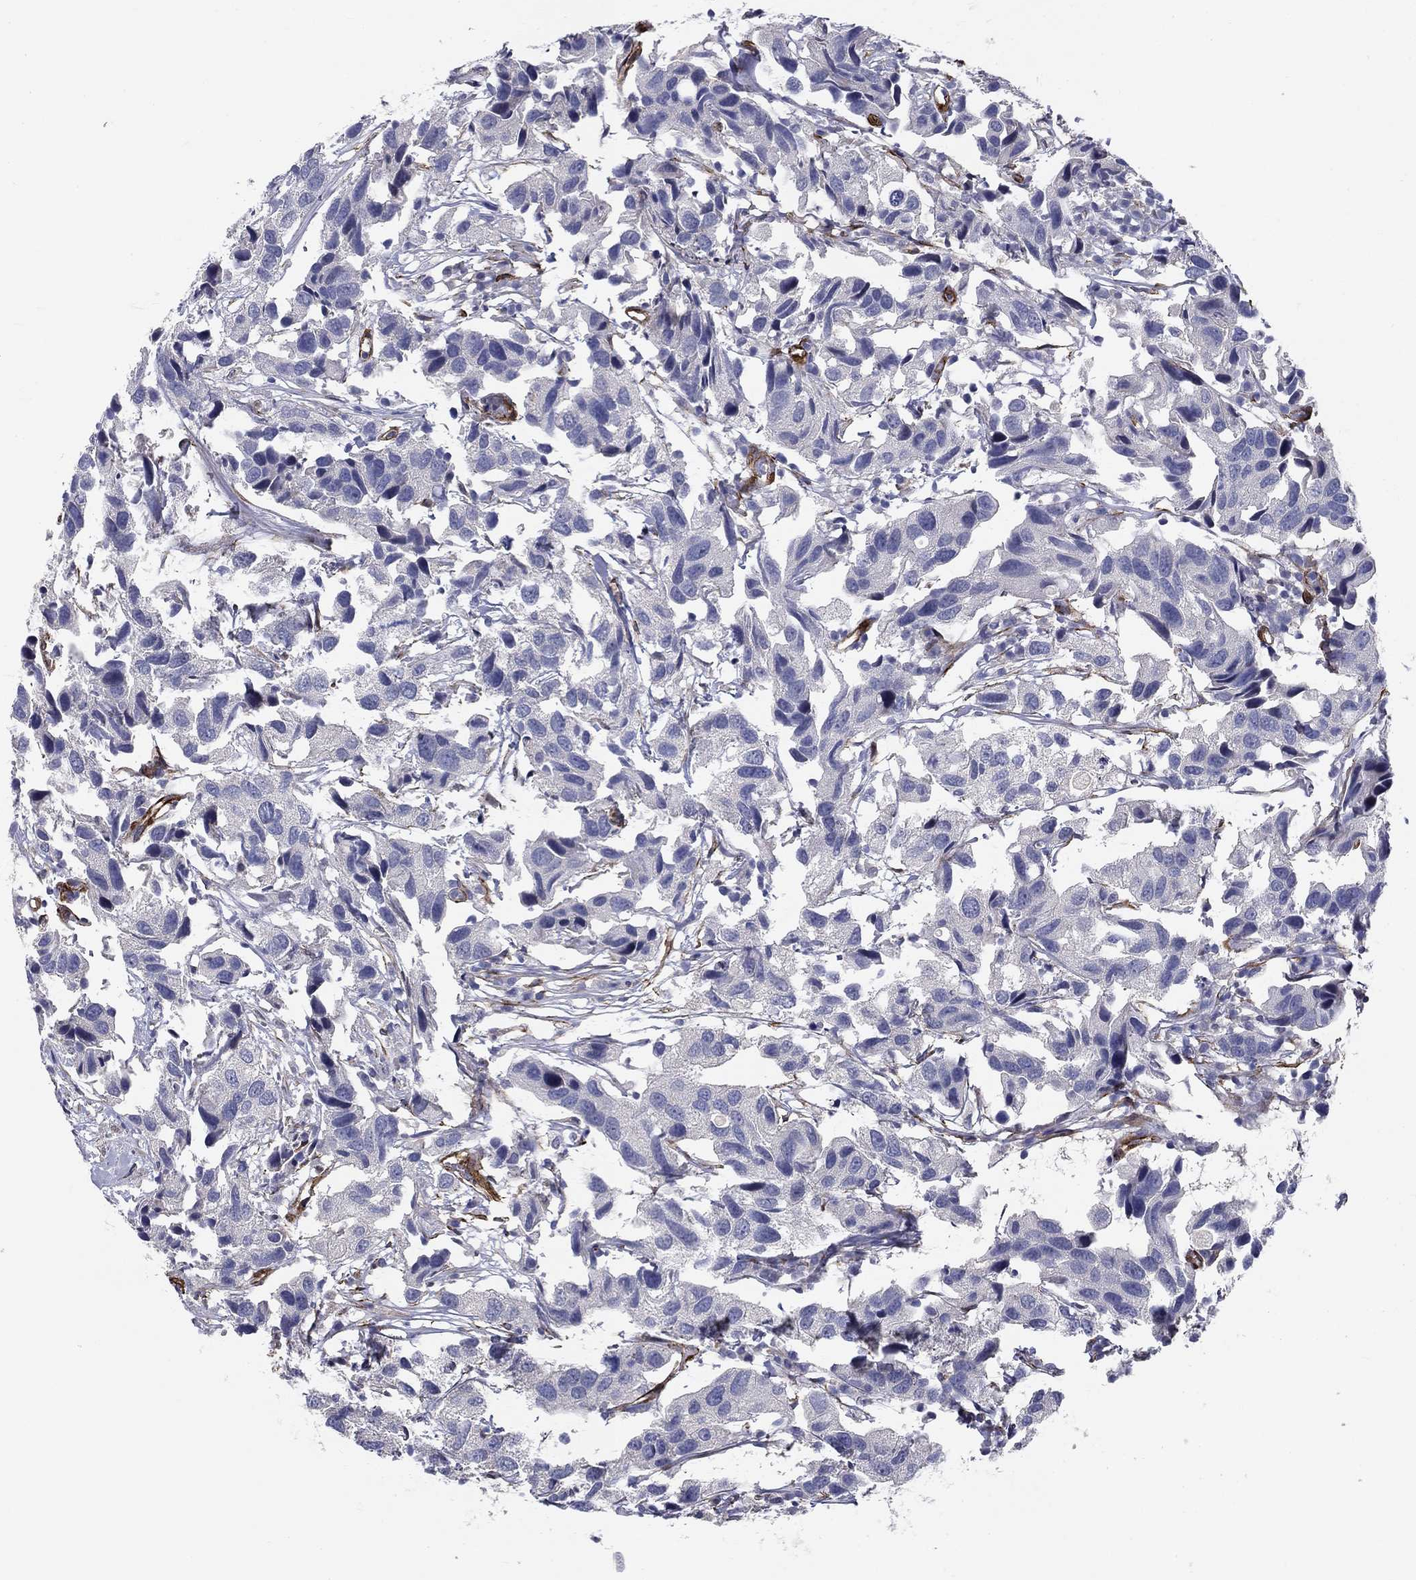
{"staining": {"intensity": "negative", "quantity": "none", "location": "none"}, "tissue": "urothelial cancer", "cell_type": "Tumor cells", "image_type": "cancer", "snomed": [{"axis": "morphology", "description": "Urothelial carcinoma, High grade"}, {"axis": "topography", "description": "Urinary bladder"}], "caption": "A photomicrograph of human urothelial cancer is negative for staining in tumor cells.", "gene": "SYNC", "patient": {"sex": "male", "age": 79}}